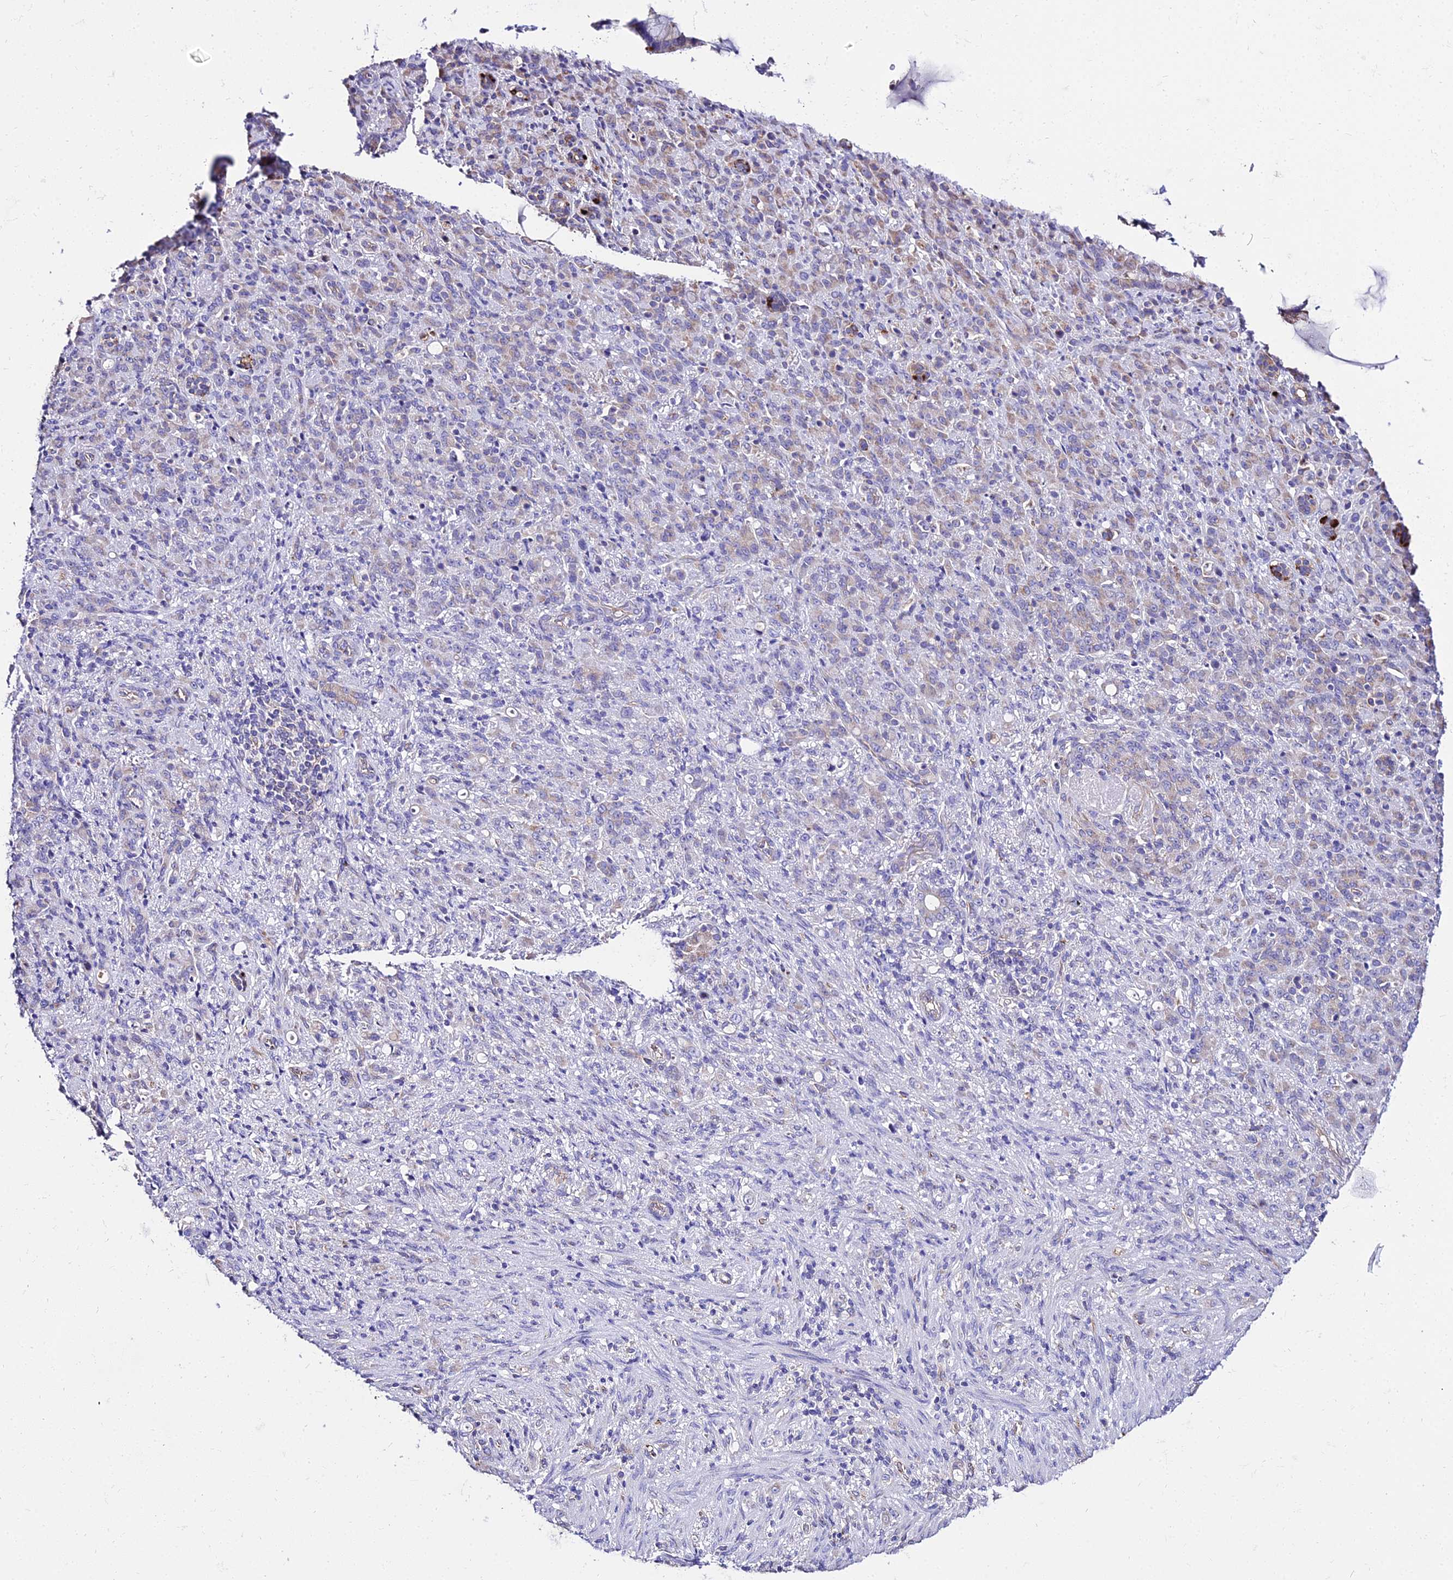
{"staining": {"intensity": "negative", "quantity": "none", "location": "none"}, "tissue": "stomach cancer", "cell_type": "Tumor cells", "image_type": "cancer", "snomed": [{"axis": "morphology", "description": "Adenocarcinoma, NOS"}, {"axis": "topography", "description": "Stomach"}], "caption": "A high-resolution histopathology image shows IHC staining of stomach cancer, which reveals no significant expression in tumor cells. (IHC, brightfield microscopy, high magnification).", "gene": "TUBA3D", "patient": {"sex": "female", "age": 79}}